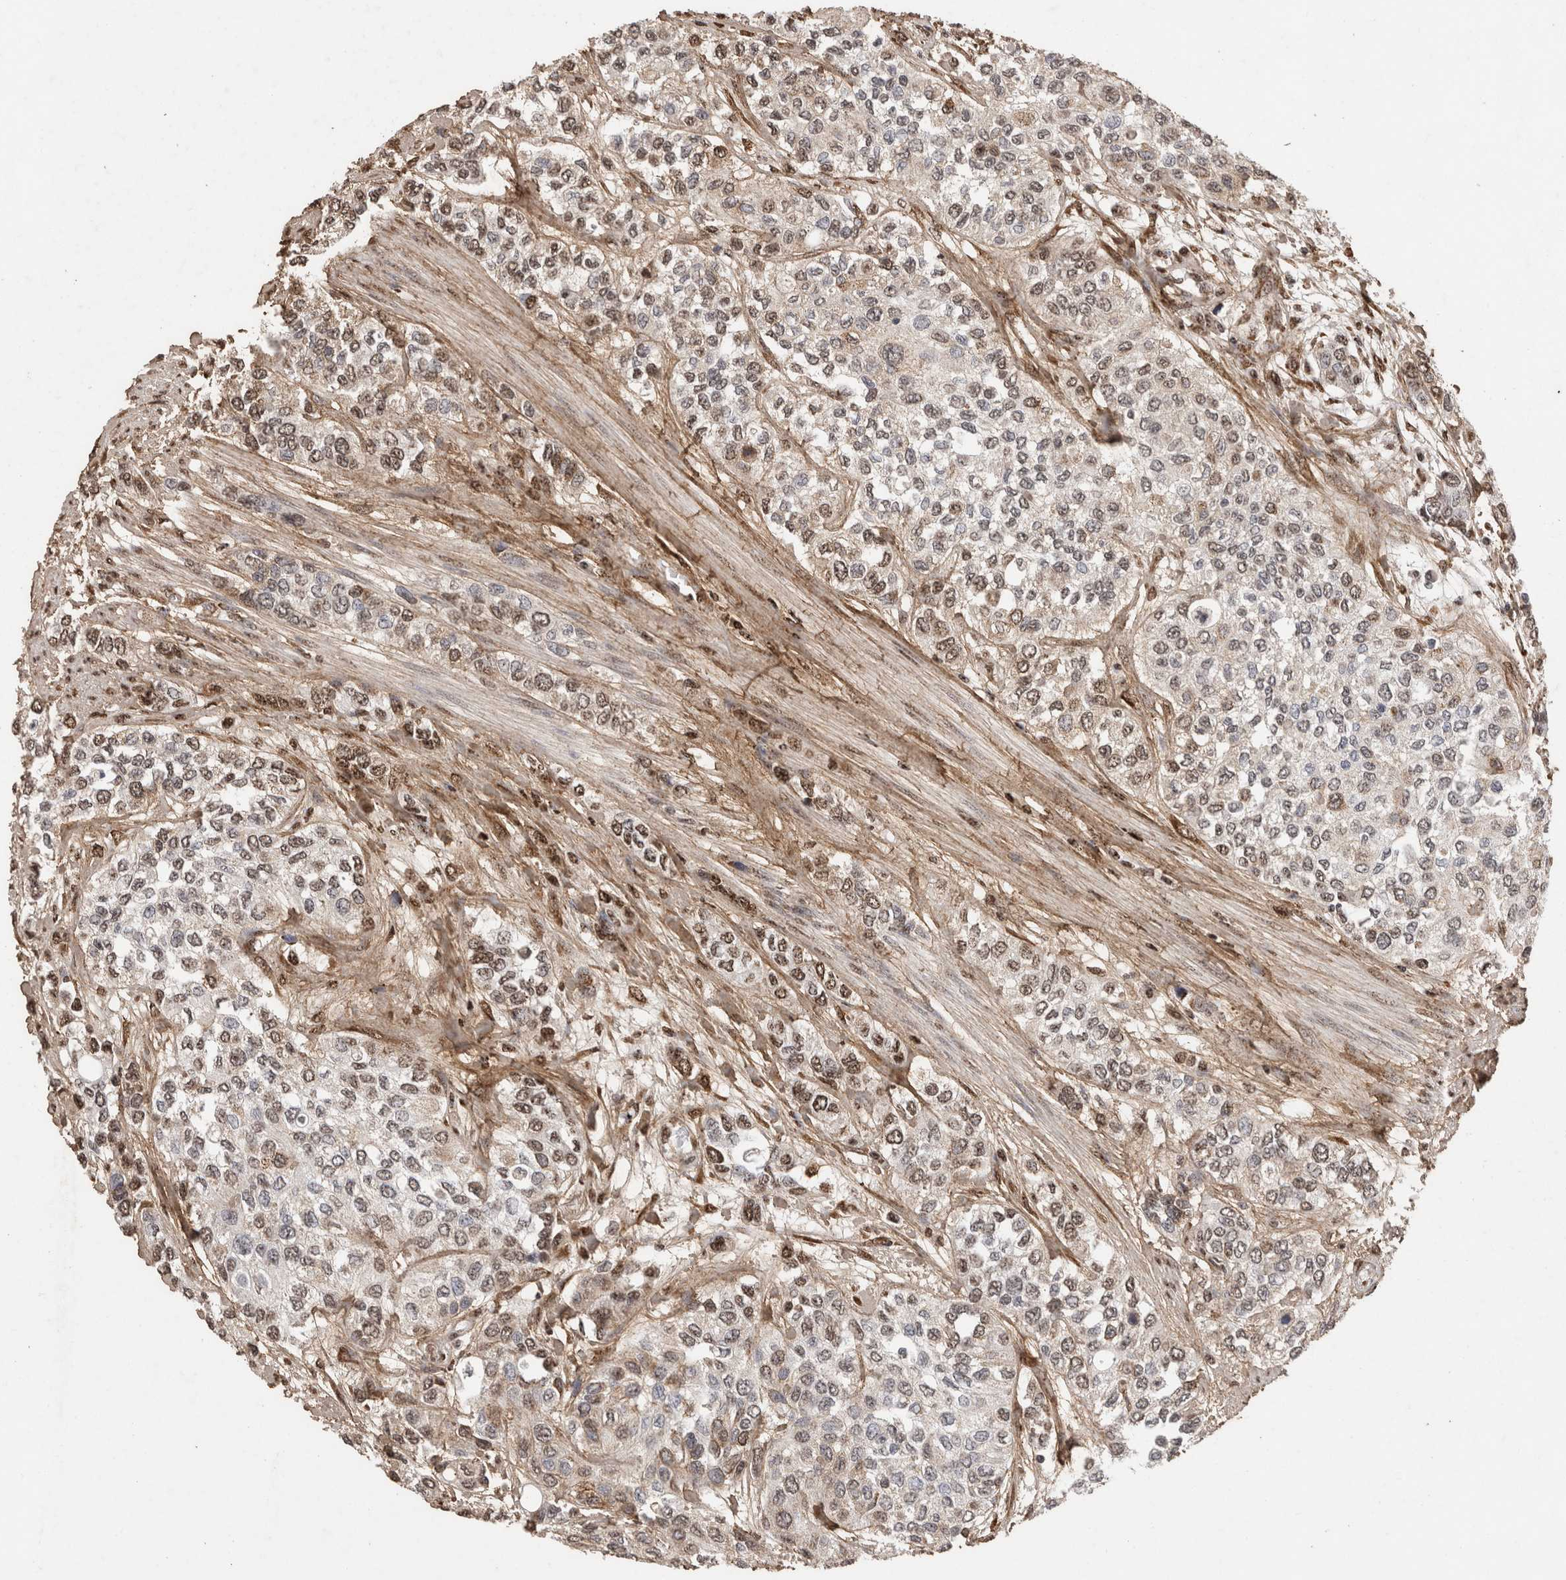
{"staining": {"intensity": "moderate", "quantity": "<25%", "location": "nuclear"}, "tissue": "urothelial cancer", "cell_type": "Tumor cells", "image_type": "cancer", "snomed": [{"axis": "morphology", "description": "Urothelial carcinoma, High grade"}, {"axis": "topography", "description": "Urinary bladder"}], "caption": "Urothelial carcinoma (high-grade) stained with DAB IHC displays low levels of moderate nuclear staining in approximately <25% of tumor cells.", "gene": "C1QTNF5", "patient": {"sex": "female", "age": 56}}